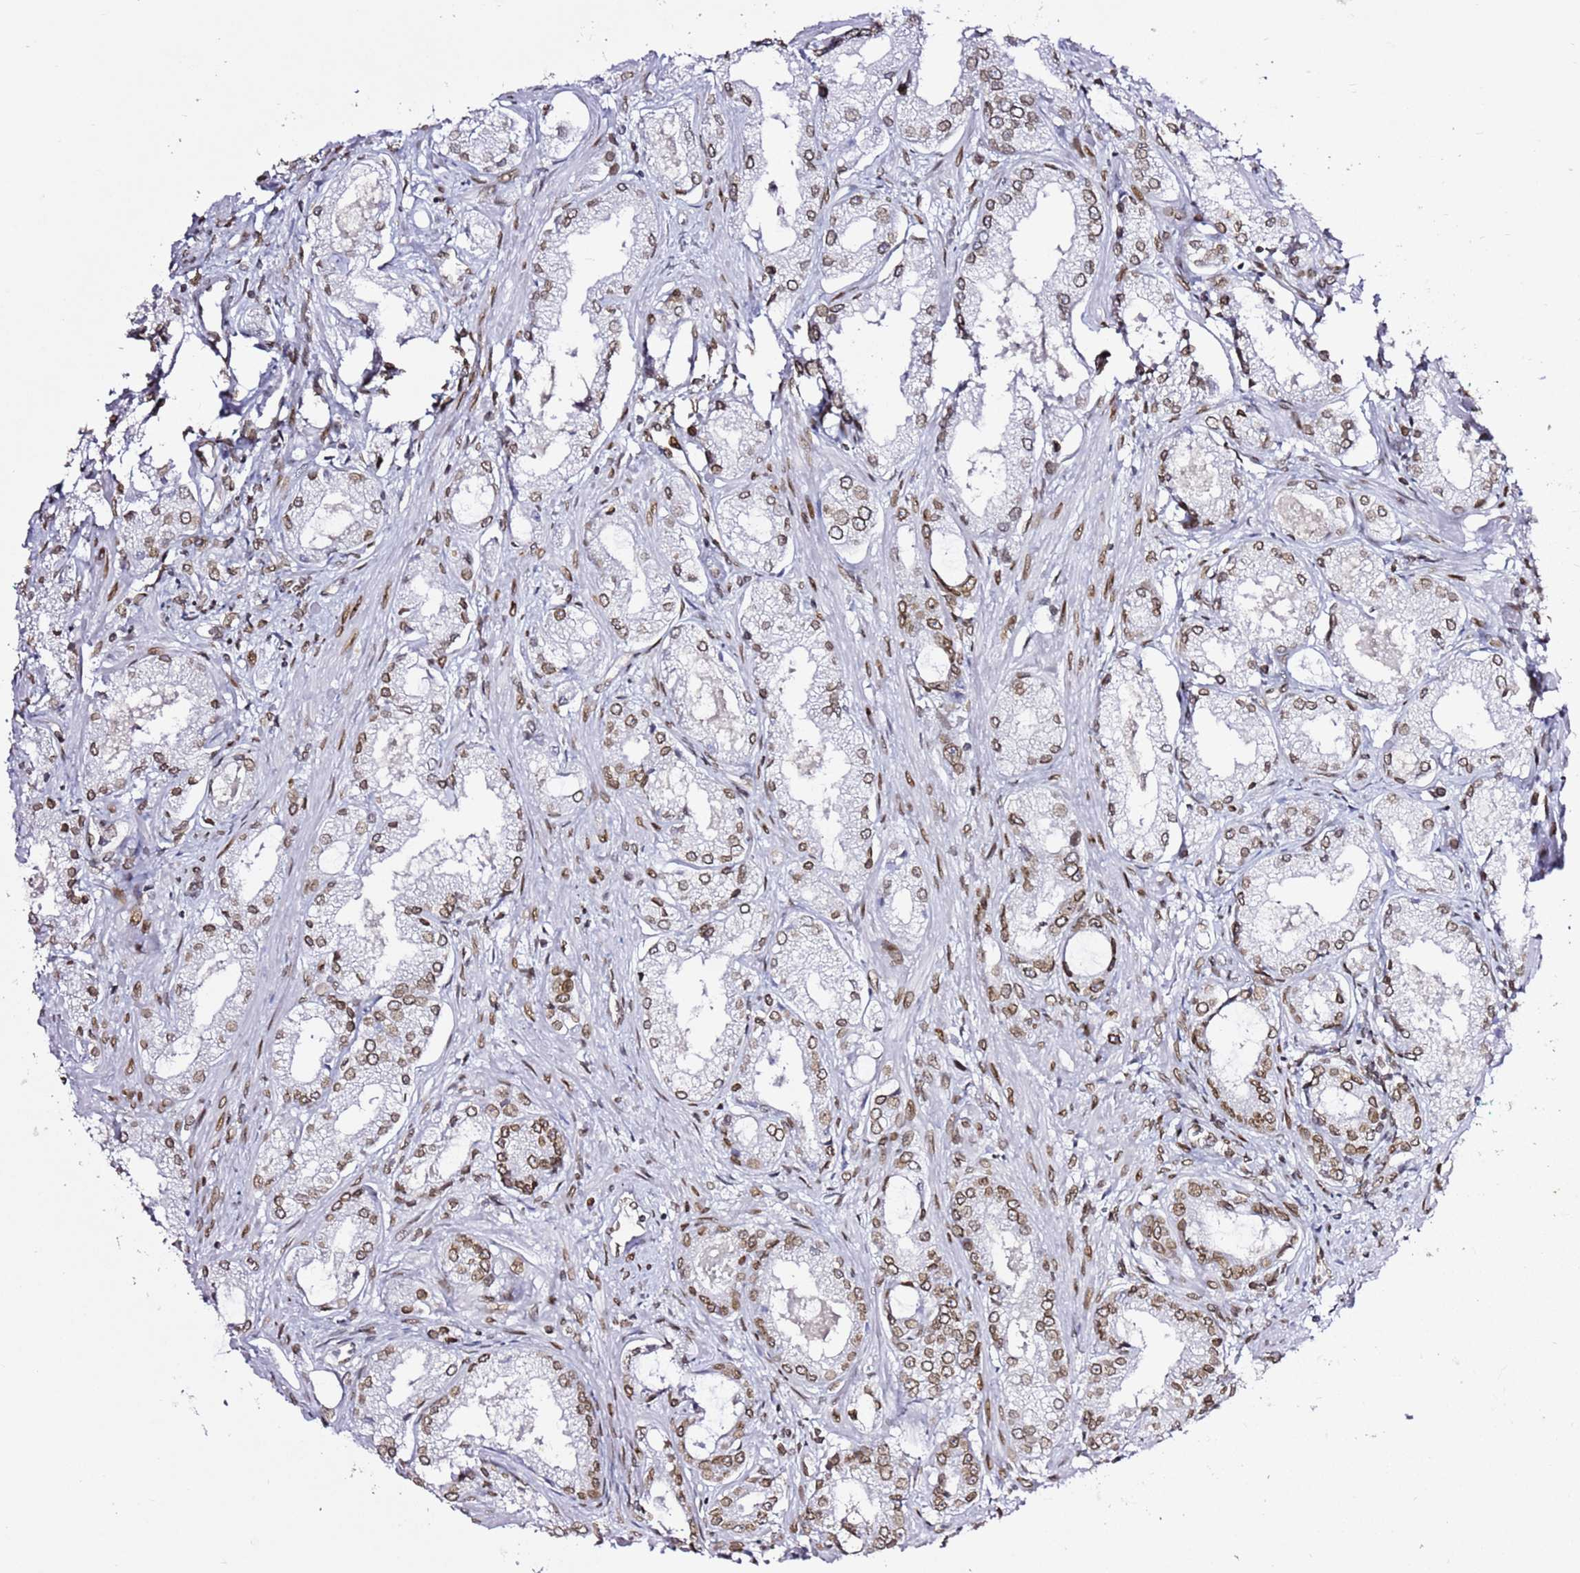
{"staining": {"intensity": "moderate", "quantity": ">75%", "location": "nuclear"}, "tissue": "prostate cancer", "cell_type": "Tumor cells", "image_type": "cancer", "snomed": [{"axis": "morphology", "description": "Adenocarcinoma, Low grade"}, {"axis": "topography", "description": "Prostate"}], "caption": "IHC (DAB) staining of human prostate cancer (low-grade adenocarcinoma) exhibits moderate nuclear protein expression in about >75% of tumor cells.", "gene": "POU6F1", "patient": {"sex": "male", "age": 68}}